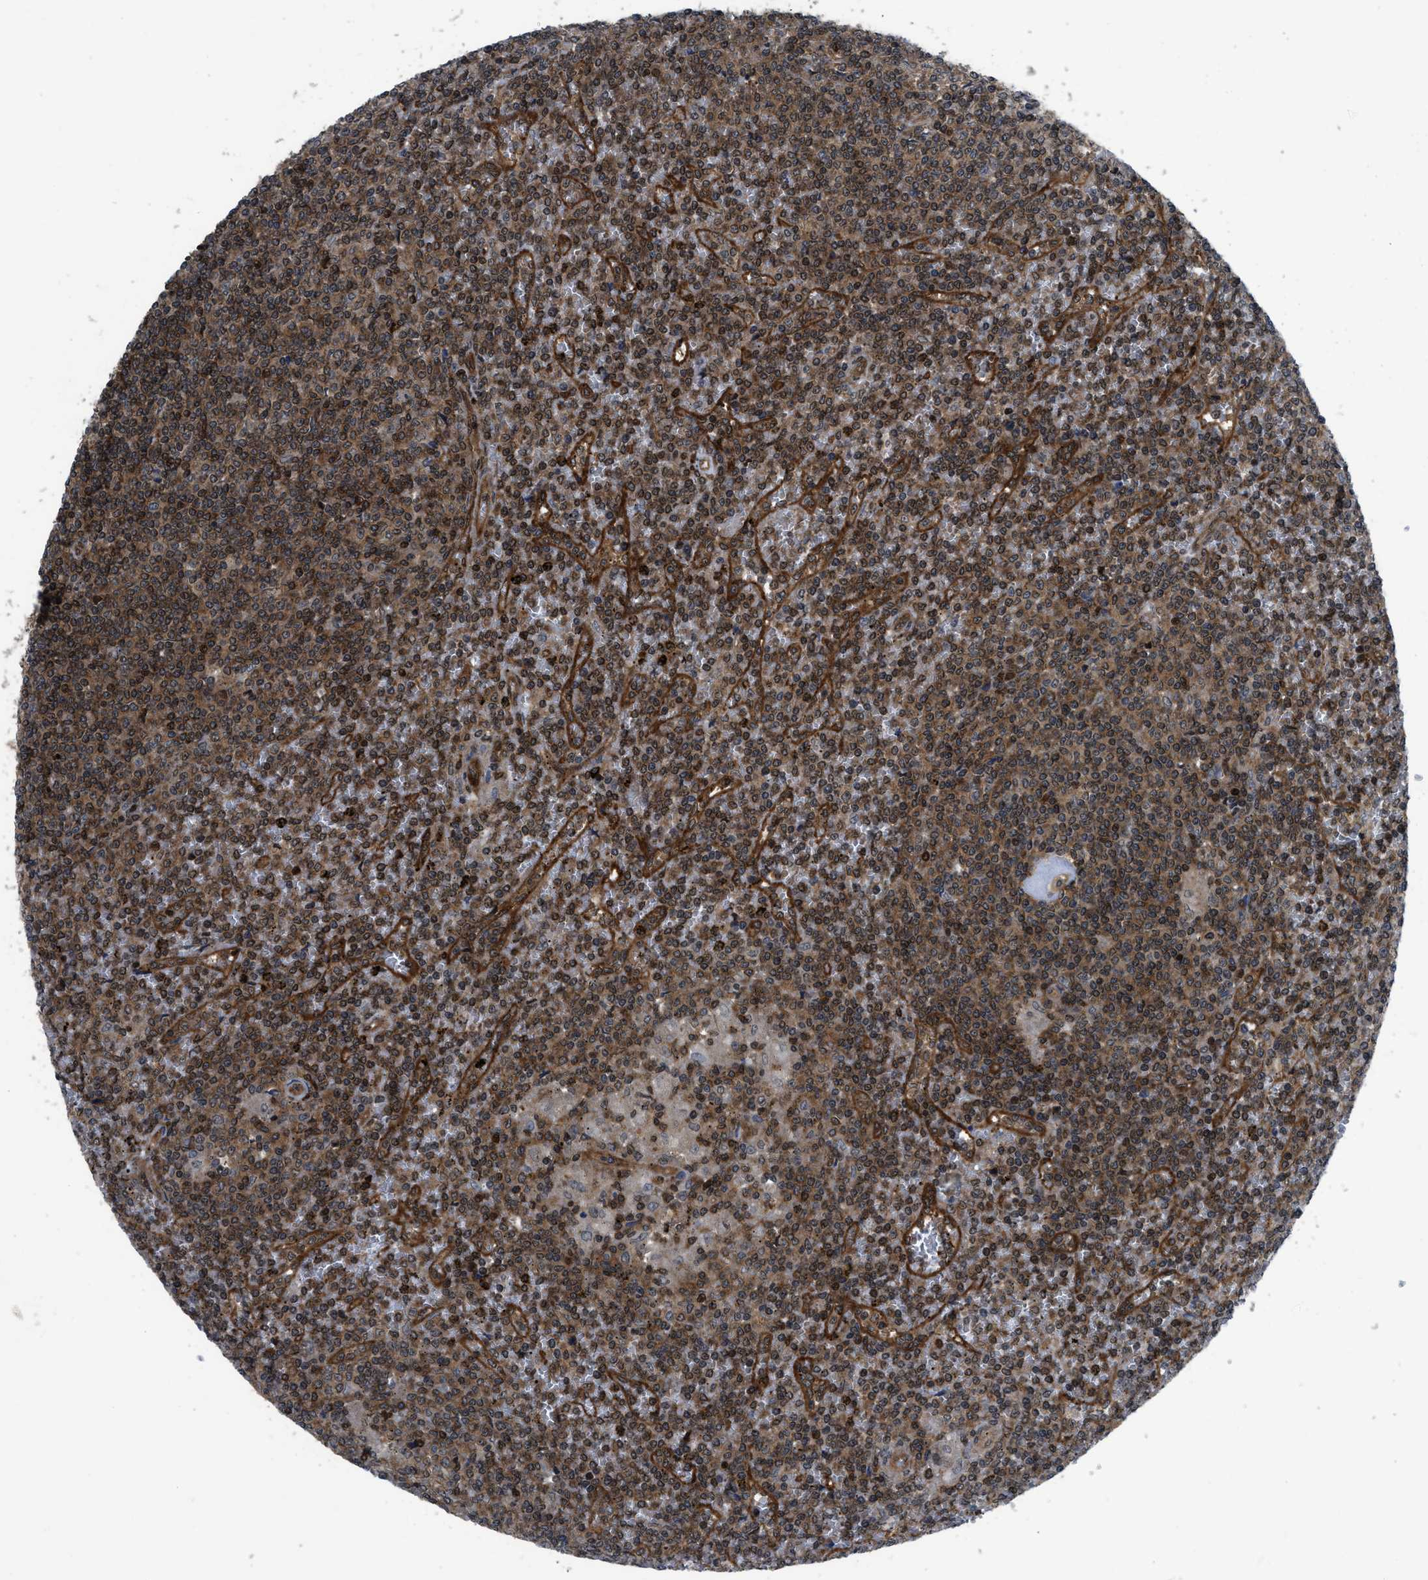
{"staining": {"intensity": "moderate", "quantity": ">75%", "location": "cytoplasmic/membranous,nuclear"}, "tissue": "lymphoma", "cell_type": "Tumor cells", "image_type": "cancer", "snomed": [{"axis": "morphology", "description": "Malignant lymphoma, non-Hodgkin's type, Low grade"}, {"axis": "topography", "description": "Spleen"}], "caption": "Lymphoma stained for a protein demonstrates moderate cytoplasmic/membranous and nuclear positivity in tumor cells. (DAB IHC, brown staining for protein, blue staining for nuclei).", "gene": "PPP2CB", "patient": {"sex": "female", "age": 19}}